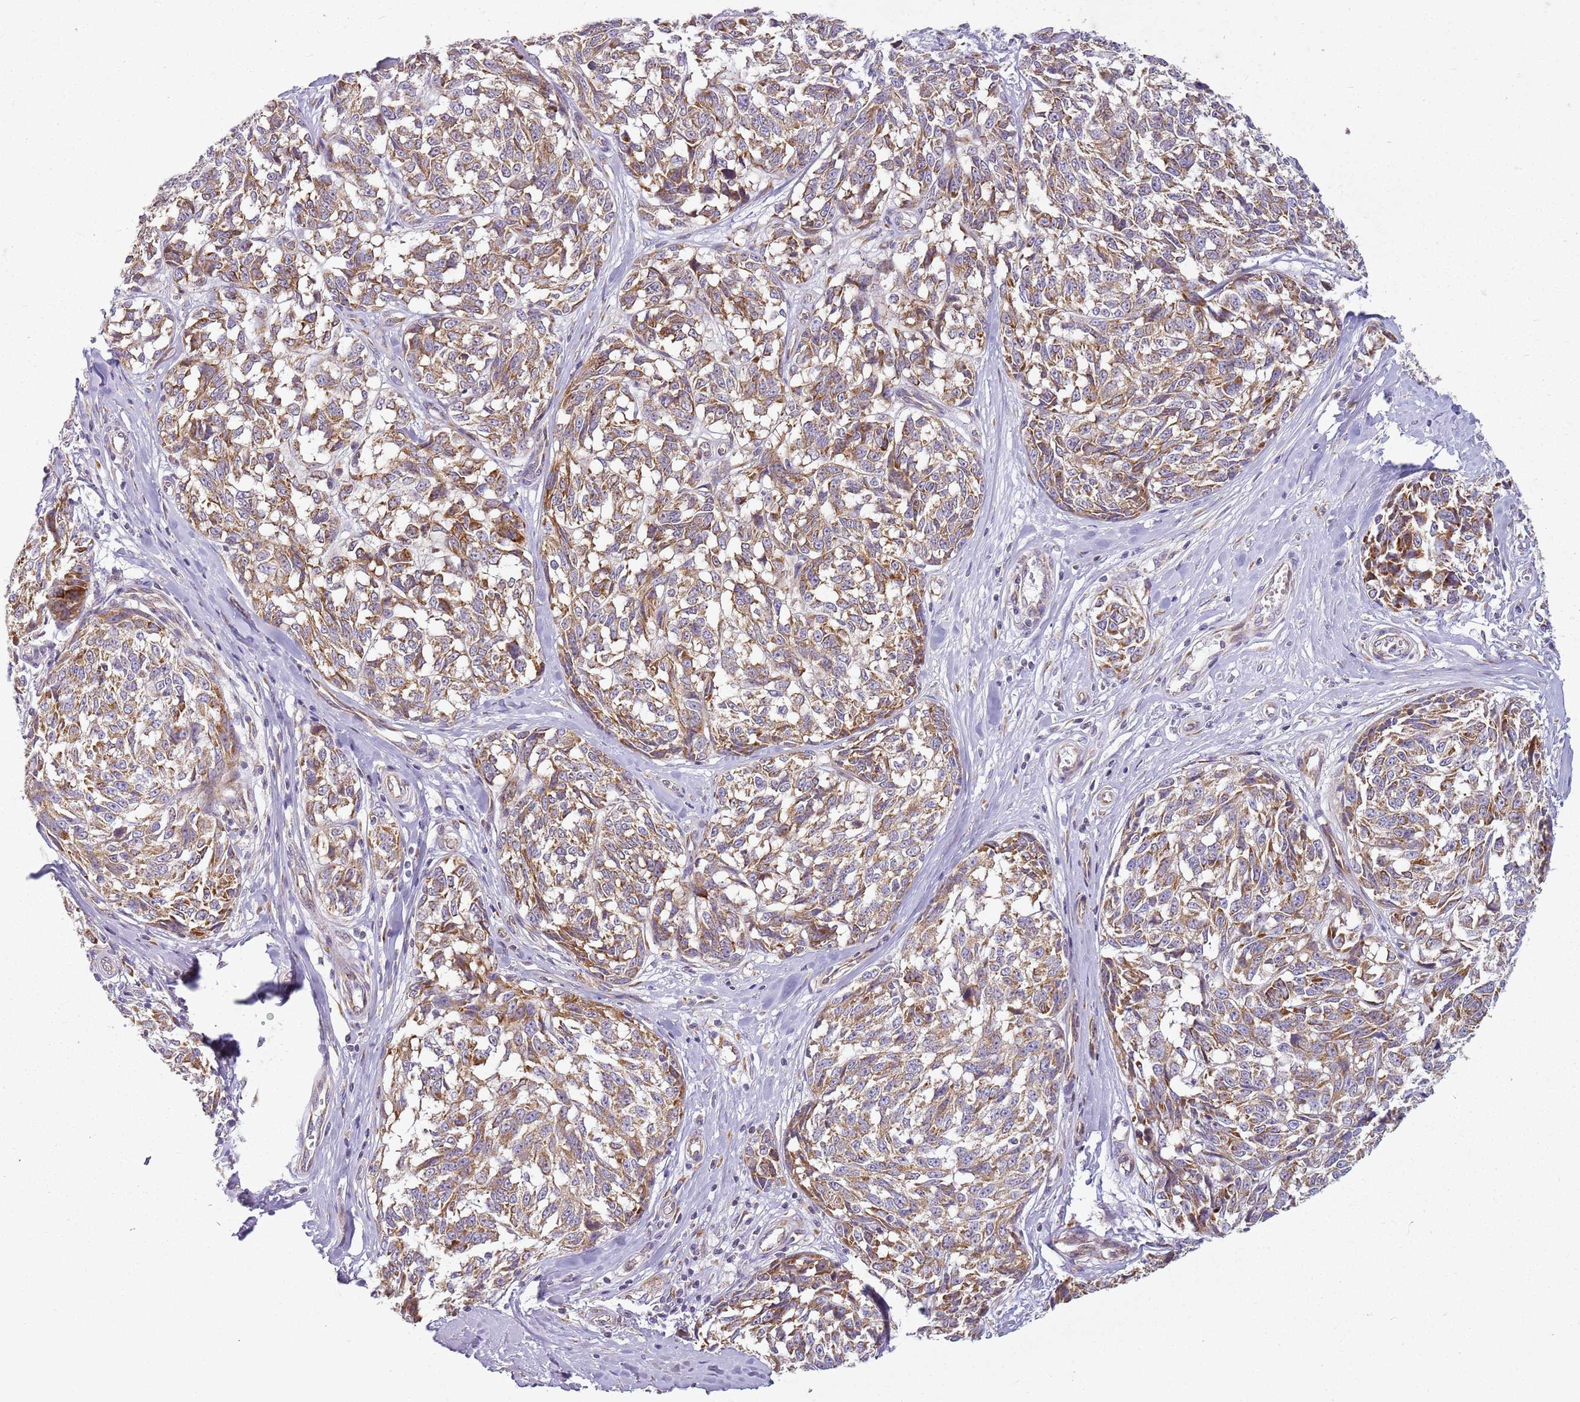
{"staining": {"intensity": "moderate", "quantity": ">75%", "location": "cytoplasmic/membranous"}, "tissue": "melanoma", "cell_type": "Tumor cells", "image_type": "cancer", "snomed": [{"axis": "morphology", "description": "Normal tissue, NOS"}, {"axis": "morphology", "description": "Malignant melanoma, NOS"}, {"axis": "topography", "description": "Skin"}], "caption": "Immunohistochemistry (IHC) micrograph of neoplastic tissue: human melanoma stained using IHC shows medium levels of moderate protein expression localized specifically in the cytoplasmic/membranous of tumor cells, appearing as a cytoplasmic/membranous brown color.", "gene": "TMEM200C", "patient": {"sex": "female", "age": 64}}